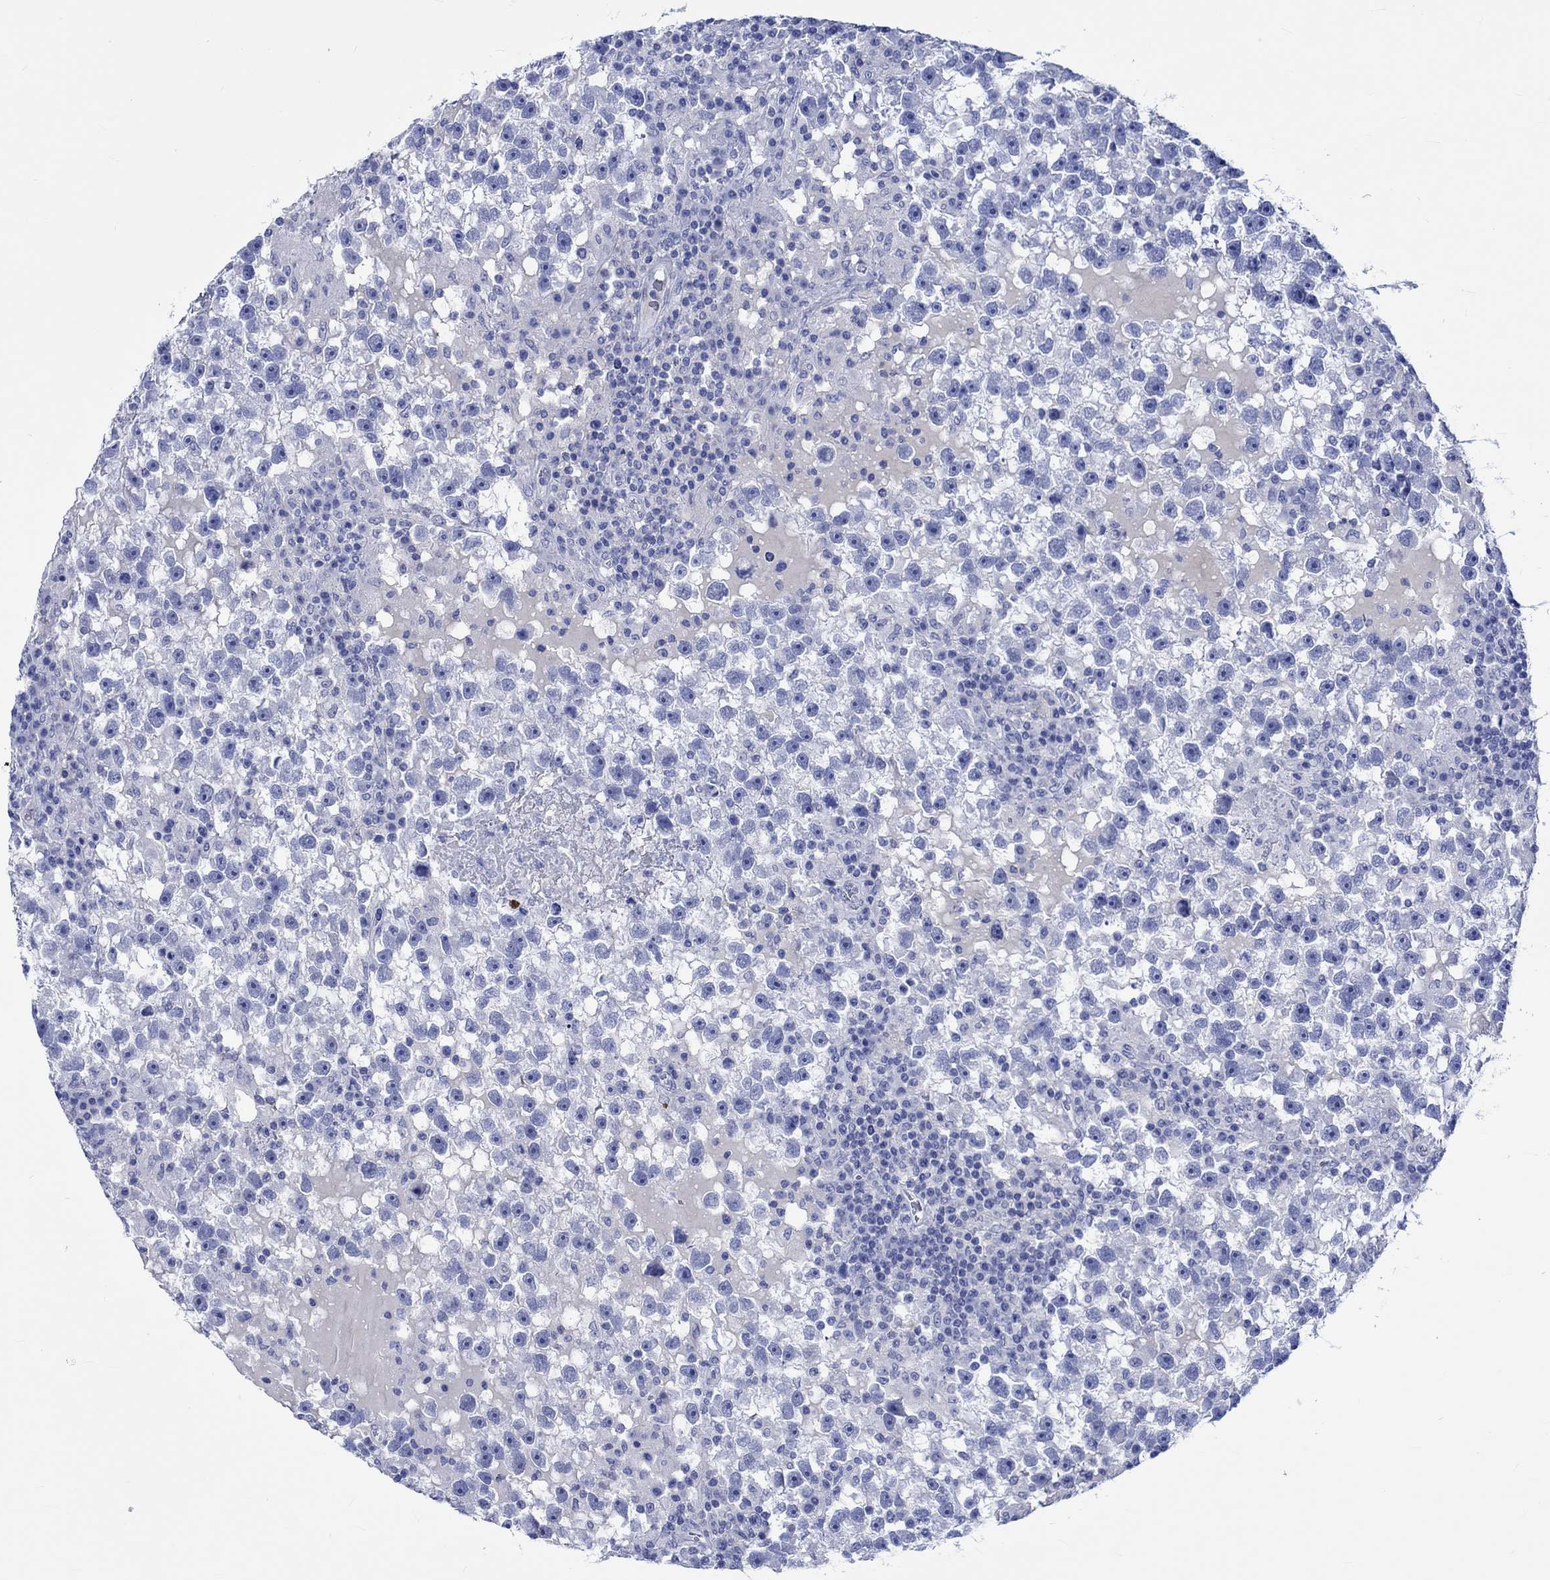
{"staining": {"intensity": "negative", "quantity": "none", "location": "none"}, "tissue": "testis cancer", "cell_type": "Tumor cells", "image_type": "cancer", "snomed": [{"axis": "morphology", "description": "Seminoma, NOS"}, {"axis": "topography", "description": "Testis"}], "caption": "Immunohistochemistry image of neoplastic tissue: human testis cancer (seminoma) stained with DAB (3,3'-diaminobenzidine) reveals no significant protein expression in tumor cells. Brightfield microscopy of immunohistochemistry (IHC) stained with DAB (3,3'-diaminobenzidine) (brown) and hematoxylin (blue), captured at high magnification.", "gene": "KLHL33", "patient": {"sex": "male", "age": 47}}